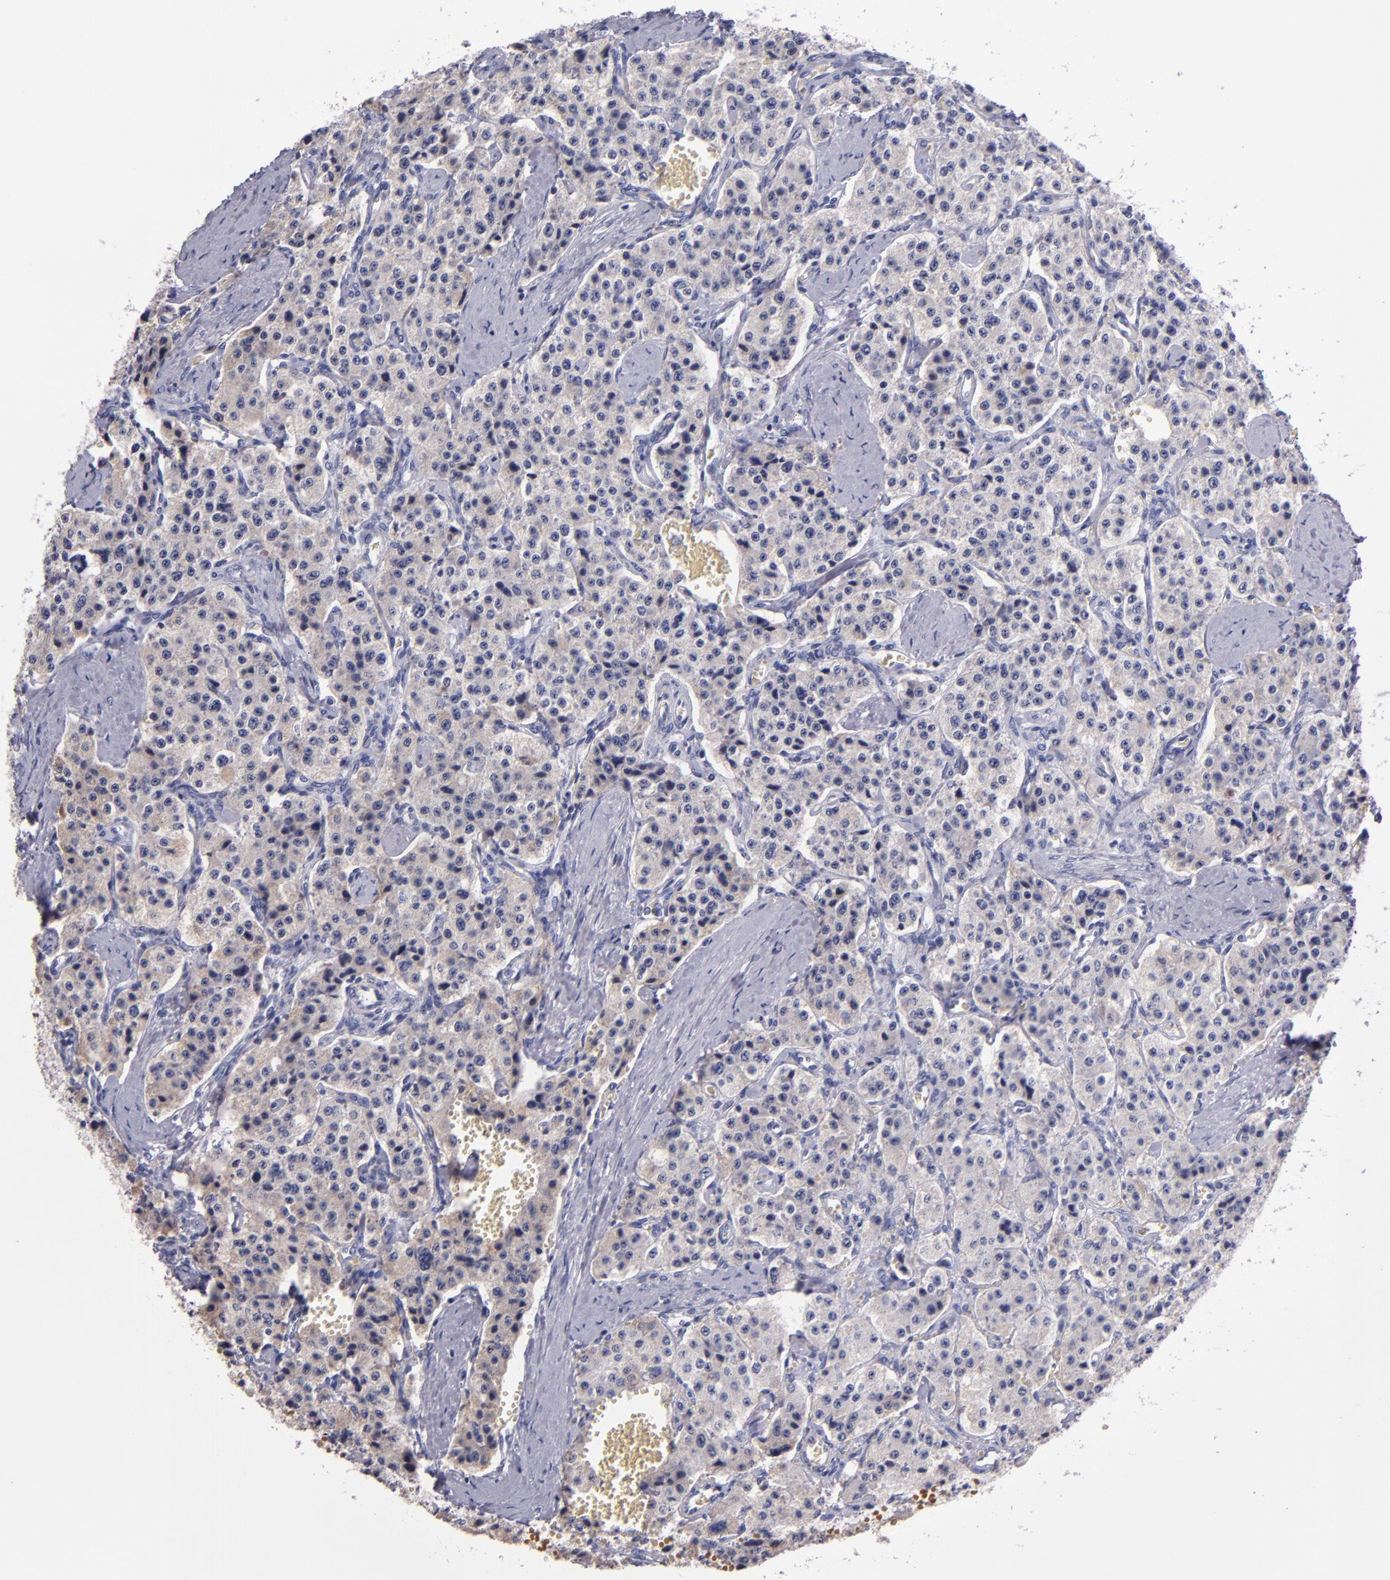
{"staining": {"intensity": "weak", "quantity": ">75%", "location": "cytoplasmic/membranous"}, "tissue": "carcinoid", "cell_type": "Tumor cells", "image_type": "cancer", "snomed": [{"axis": "morphology", "description": "Carcinoid, malignant, NOS"}, {"axis": "topography", "description": "Small intestine"}], "caption": "Tumor cells exhibit low levels of weak cytoplasmic/membranous expression in approximately >75% of cells in human carcinoid. (brown staining indicates protein expression, while blue staining denotes nuclei).", "gene": "RAB41", "patient": {"sex": "male", "age": 52}}